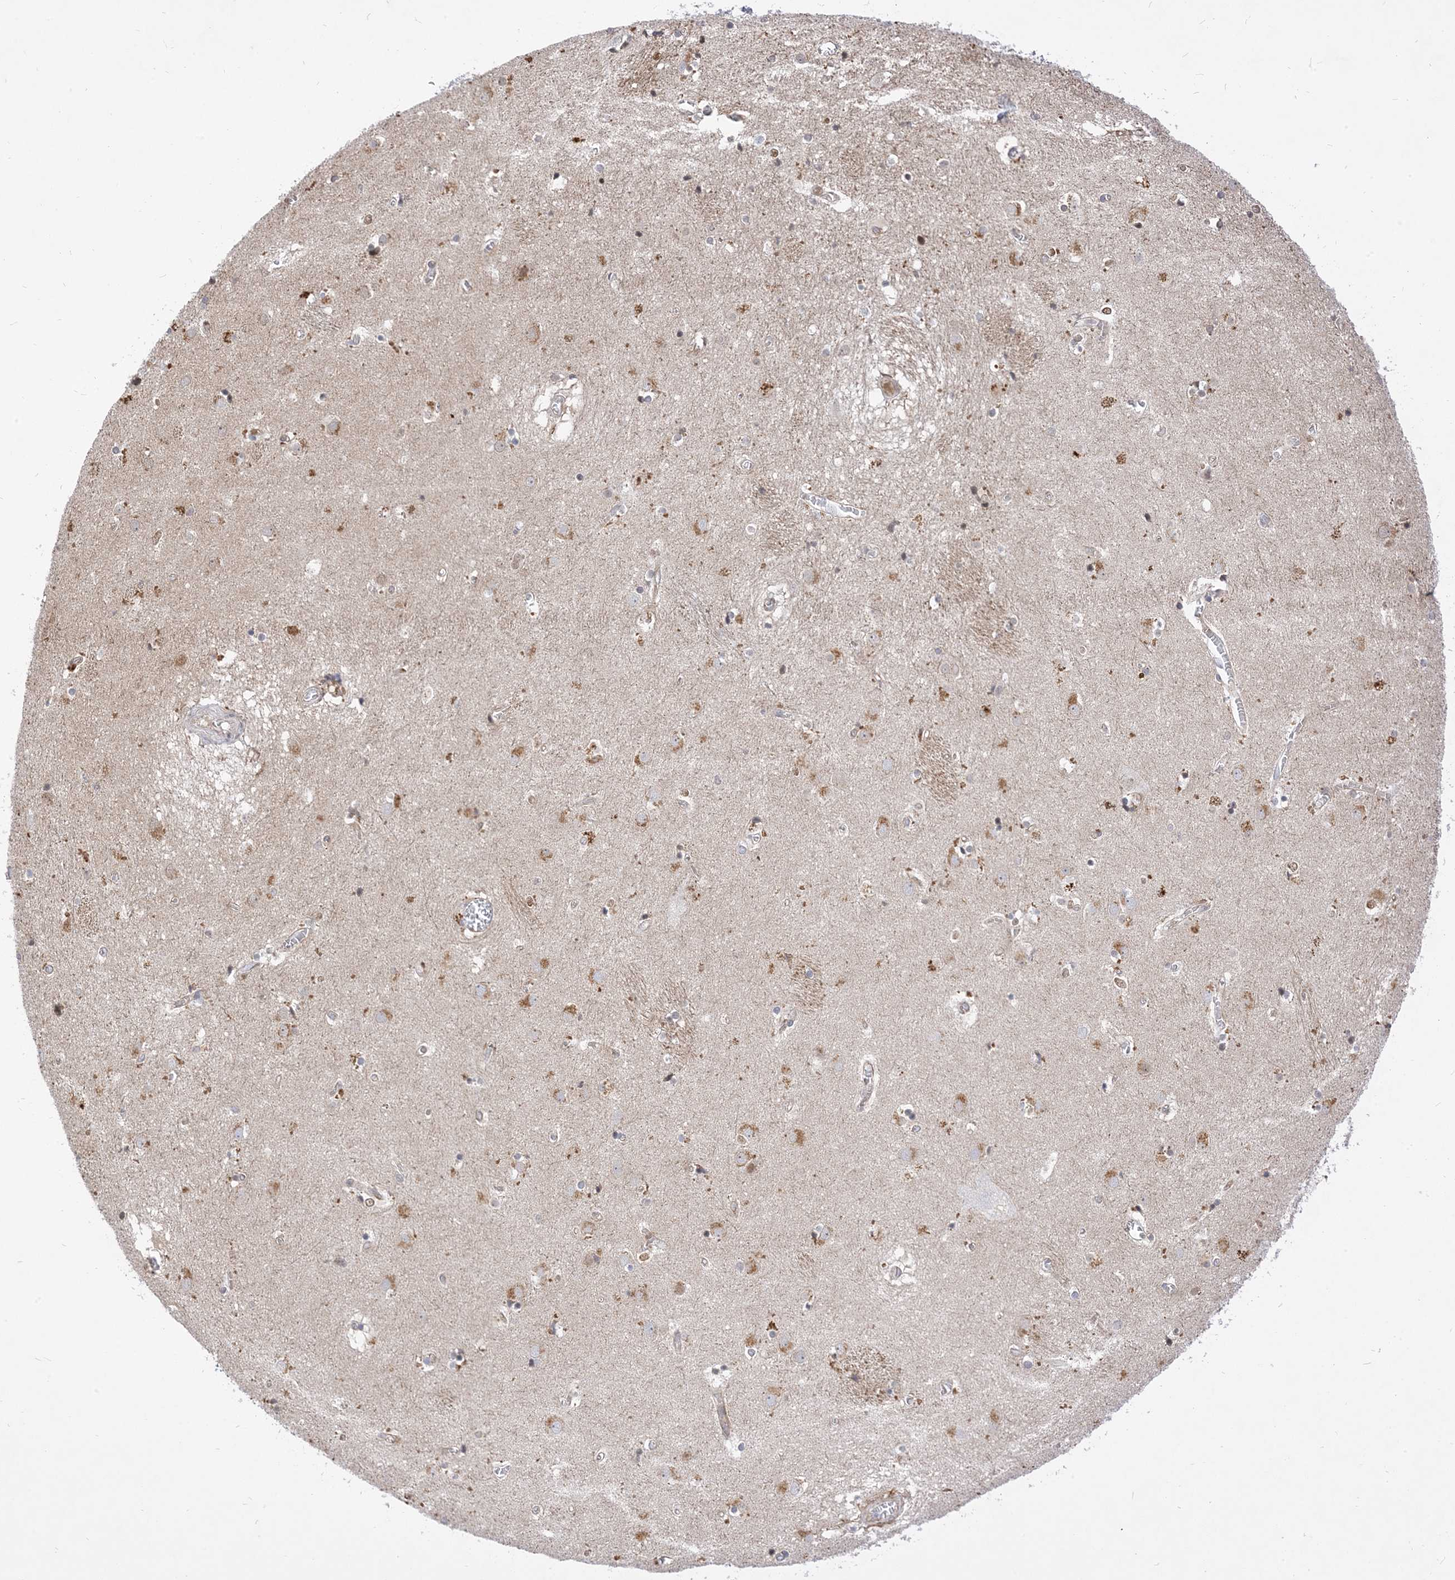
{"staining": {"intensity": "weak", "quantity": "<25%", "location": "cytoplasmic/membranous"}, "tissue": "caudate", "cell_type": "Glial cells", "image_type": "normal", "snomed": [{"axis": "morphology", "description": "Normal tissue, NOS"}, {"axis": "topography", "description": "Lateral ventricle wall"}], "caption": "Immunohistochemistry of normal human caudate displays no staining in glial cells. (DAB IHC, high magnification).", "gene": "TYSND1", "patient": {"sex": "male", "age": 70}}